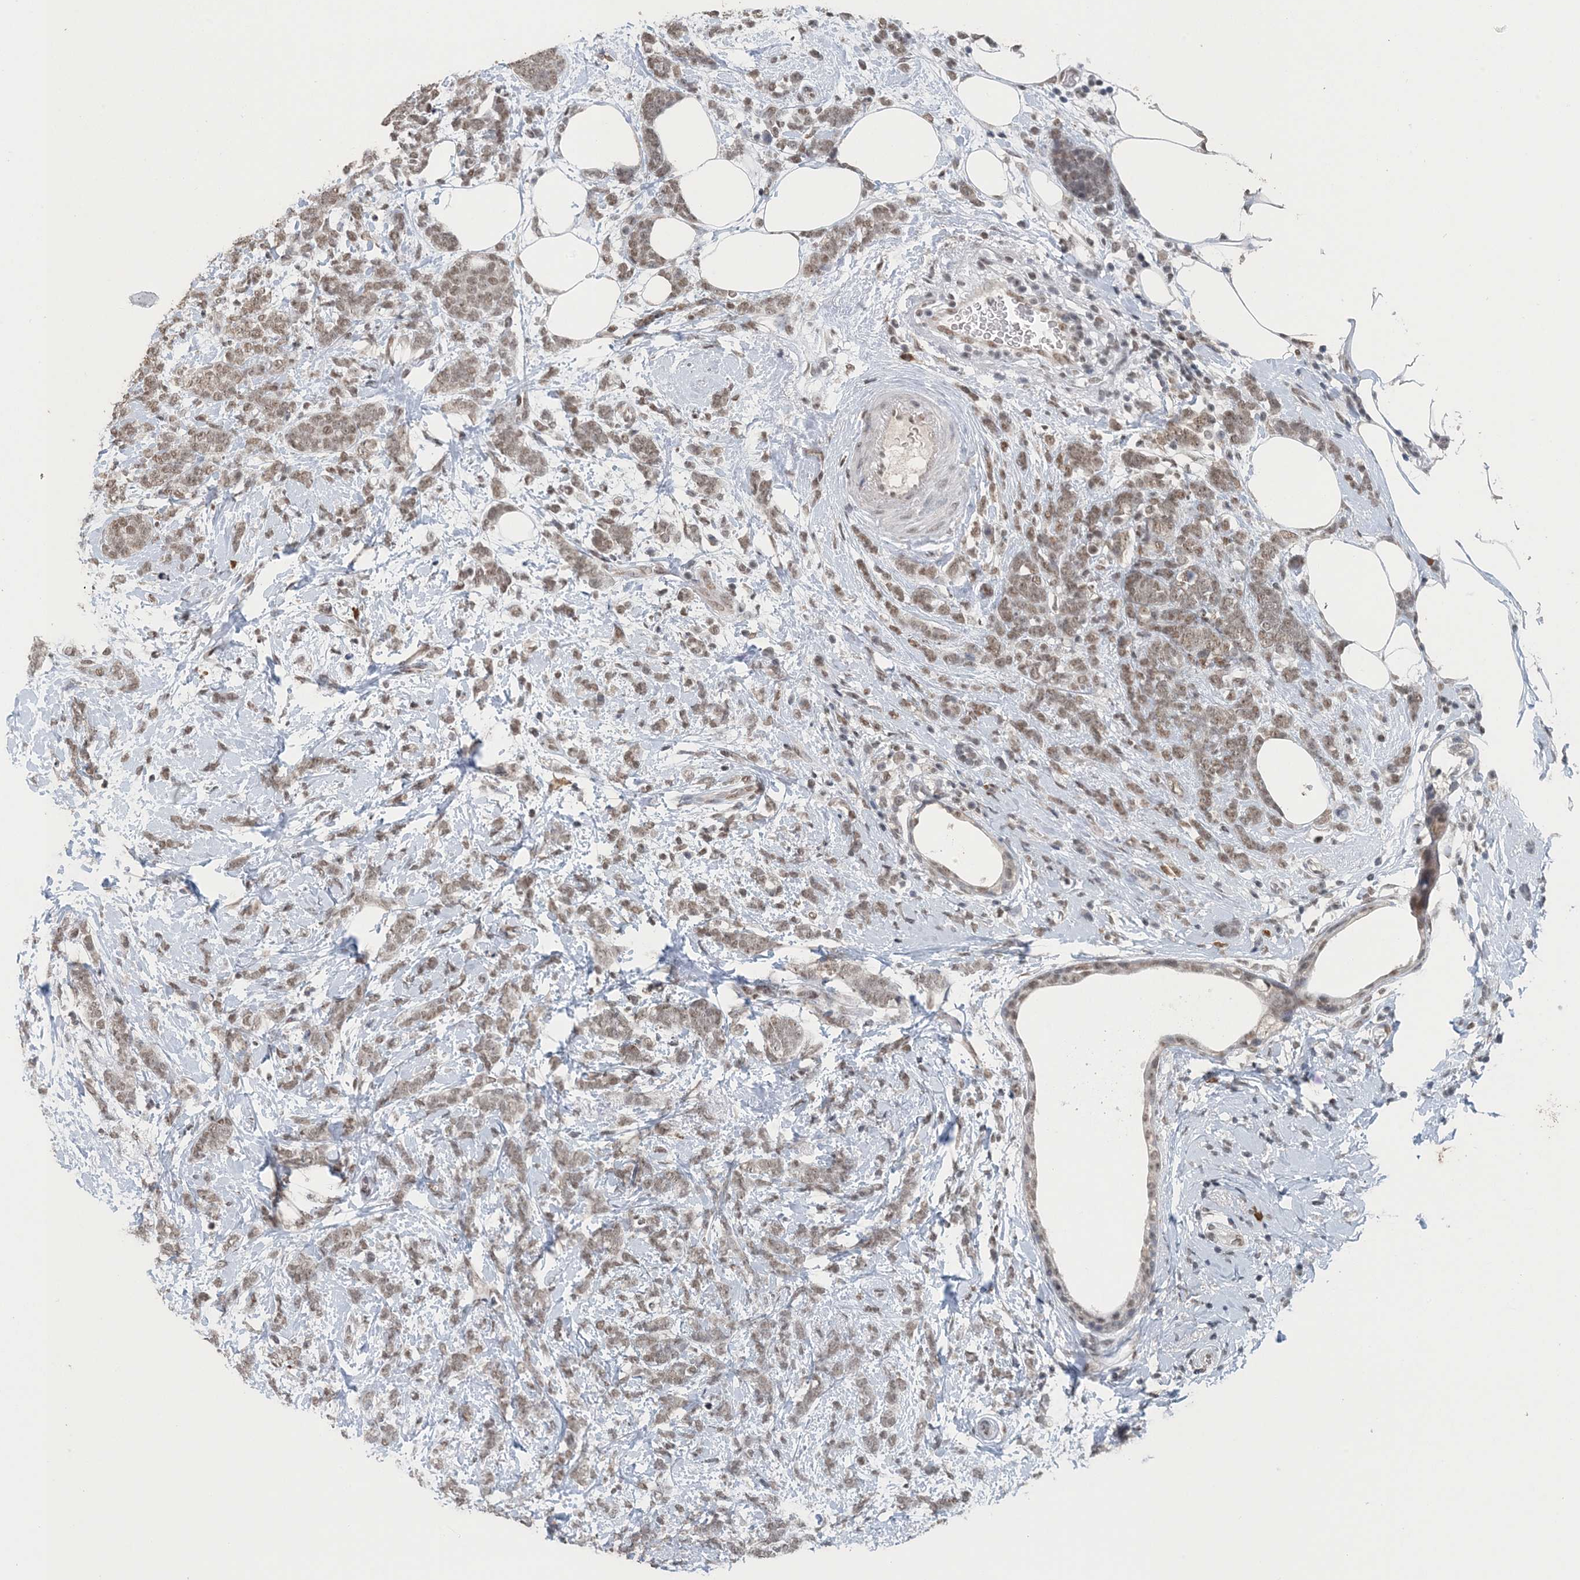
{"staining": {"intensity": "weak", "quantity": ">75%", "location": "nuclear"}, "tissue": "breast cancer", "cell_type": "Tumor cells", "image_type": "cancer", "snomed": [{"axis": "morphology", "description": "Lobular carcinoma"}, {"axis": "topography", "description": "Breast"}], "caption": "High-magnification brightfield microscopy of breast lobular carcinoma stained with DAB (3,3'-diaminobenzidine) (brown) and counterstained with hematoxylin (blue). tumor cells exhibit weak nuclear expression is identified in approximately>75% of cells.", "gene": "MBD2", "patient": {"sex": "female", "age": 58}}